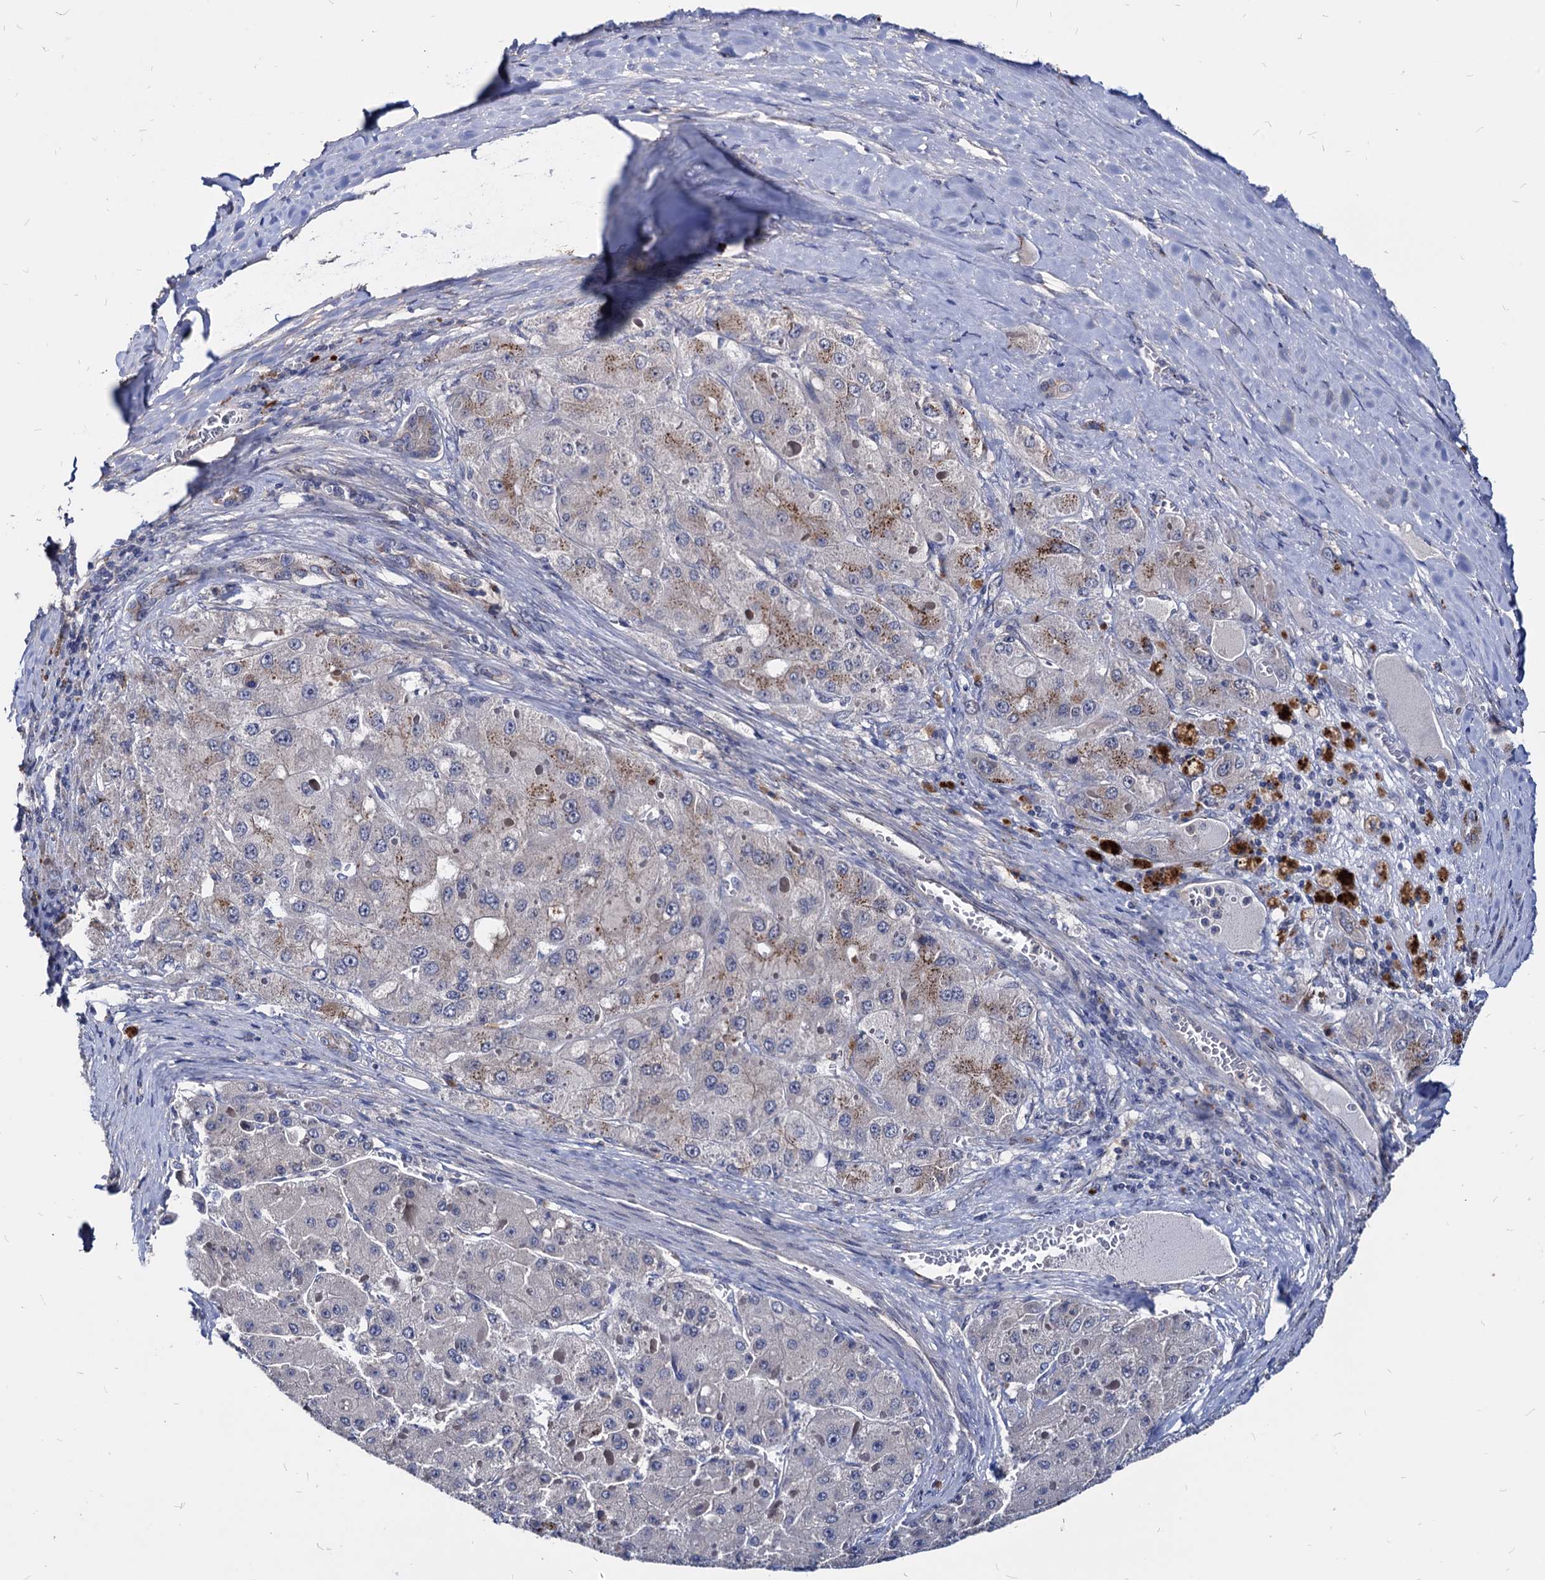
{"staining": {"intensity": "moderate", "quantity": "<25%", "location": "cytoplasmic/membranous"}, "tissue": "liver cancer", "cell_type": "Tumor cells", "image_type": "cancer", "snomed": [{"axis": "morphology", "description": "Carcinoma, Hepatocellular, NOS"}, {"axis": "topography", "description": "Liver"}], "caption": "A micrograph showing moderate cytoplasmic/membranous staining in about <25% of tumor cells in liver cancer (hepatocellular carcinoma), as visualized by brown immunohistochemical staining.", "gene": "ESD", "patient": {"sex": "female", "age": 73}}